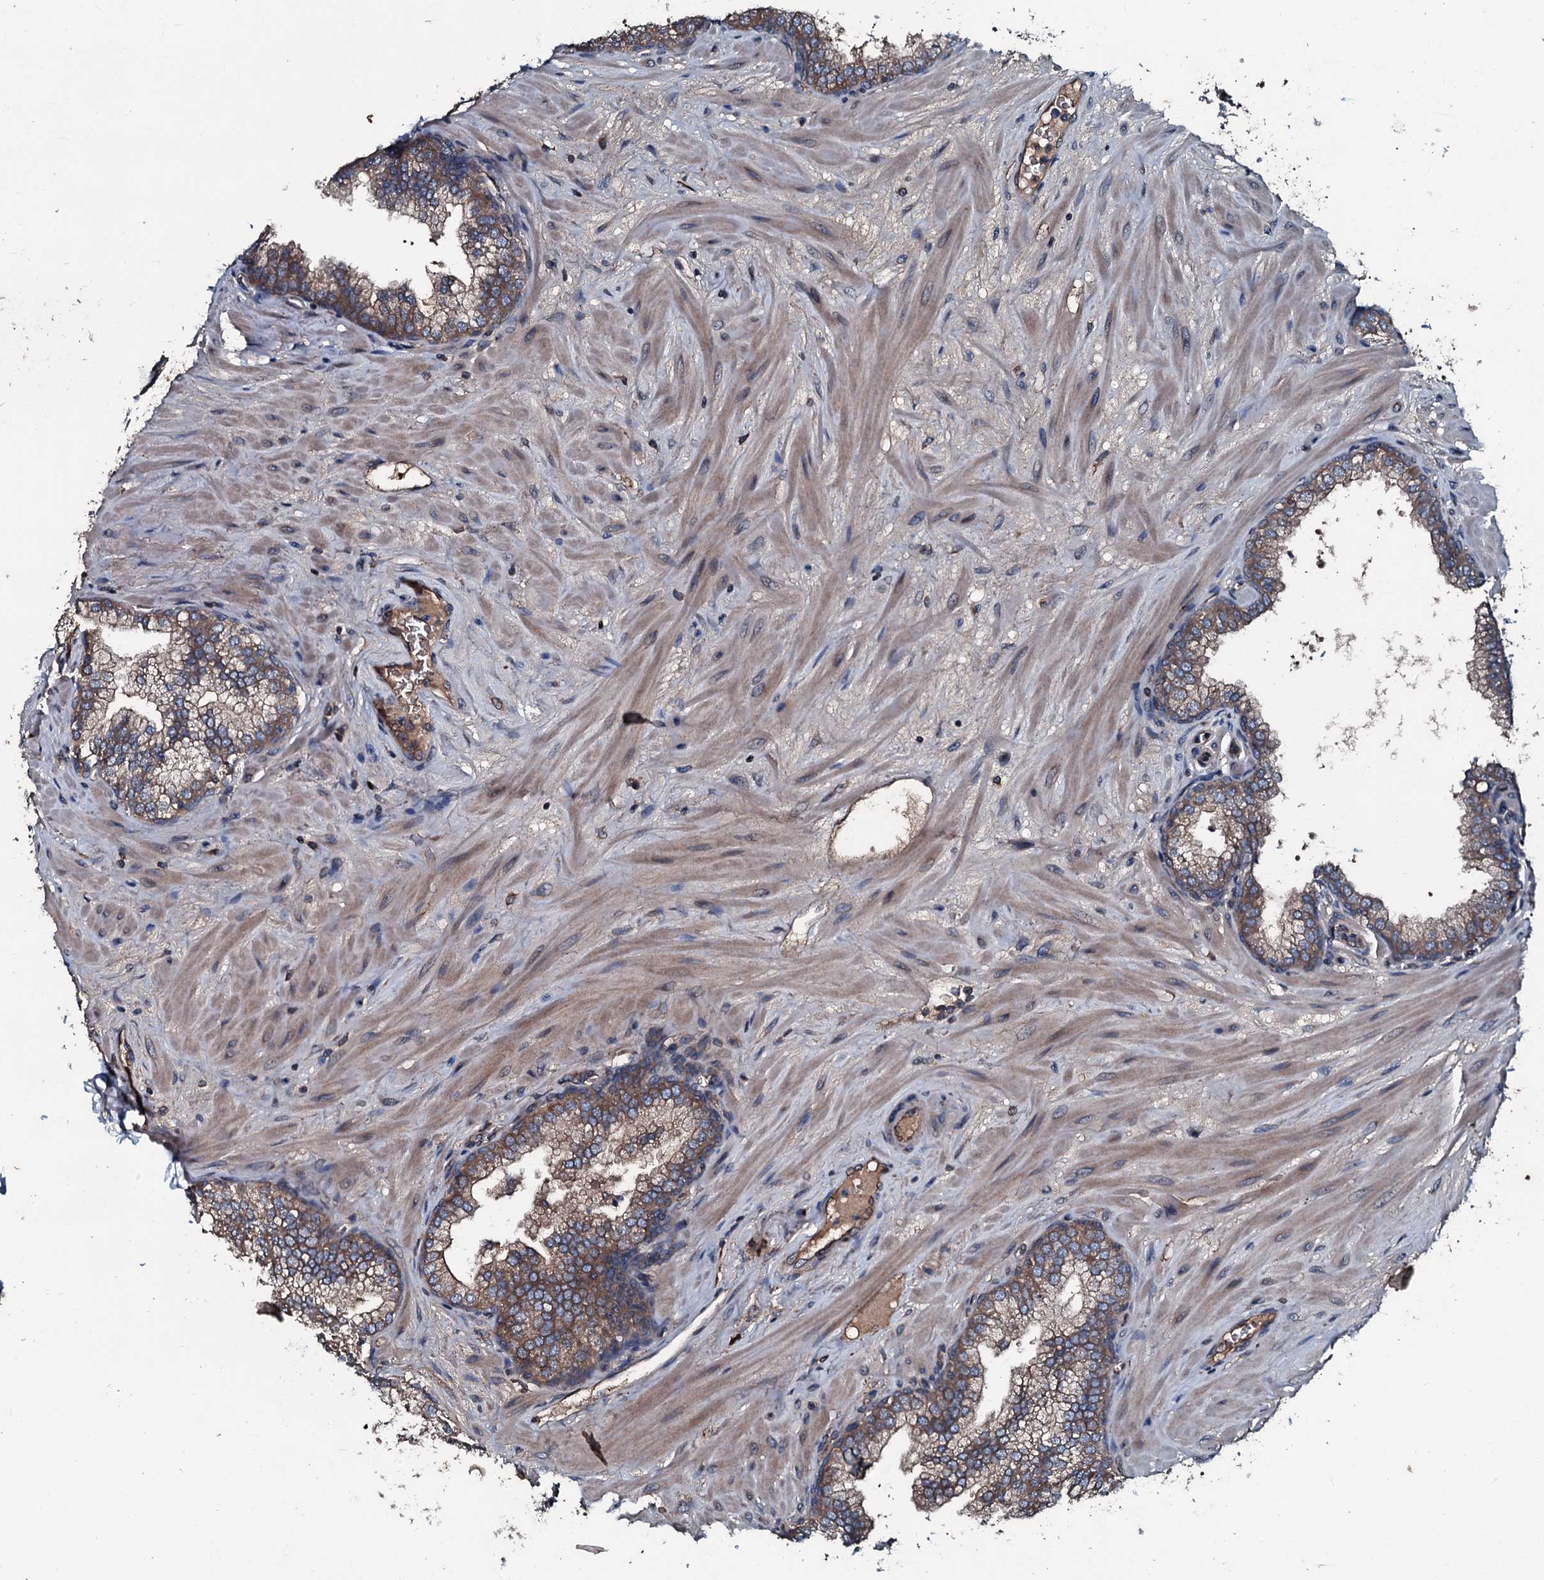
{"staining": {"intensity": "moderate", "quantity": ">75%", "location": "cytoplasmic/membranous"}, "tissue": "prostate", "cell_type": "Glandular cells", "image_type": "normal", "snomed": [{"axis": "morphology", "description": "Normal tissue, NOS"}, {"axis": "topography", "description": "Prostate"}], "caption": "Moderate cytoplasmic/membranous protein positivity is identified in approximately >75% of glandular cells in prostate. Using DAB (brown) and hematoxylin (blue) stains, captured at high magnification using brightfield microscopy.", "gene": "AARS1", "patient": {"sex": "male", "age": 60}}